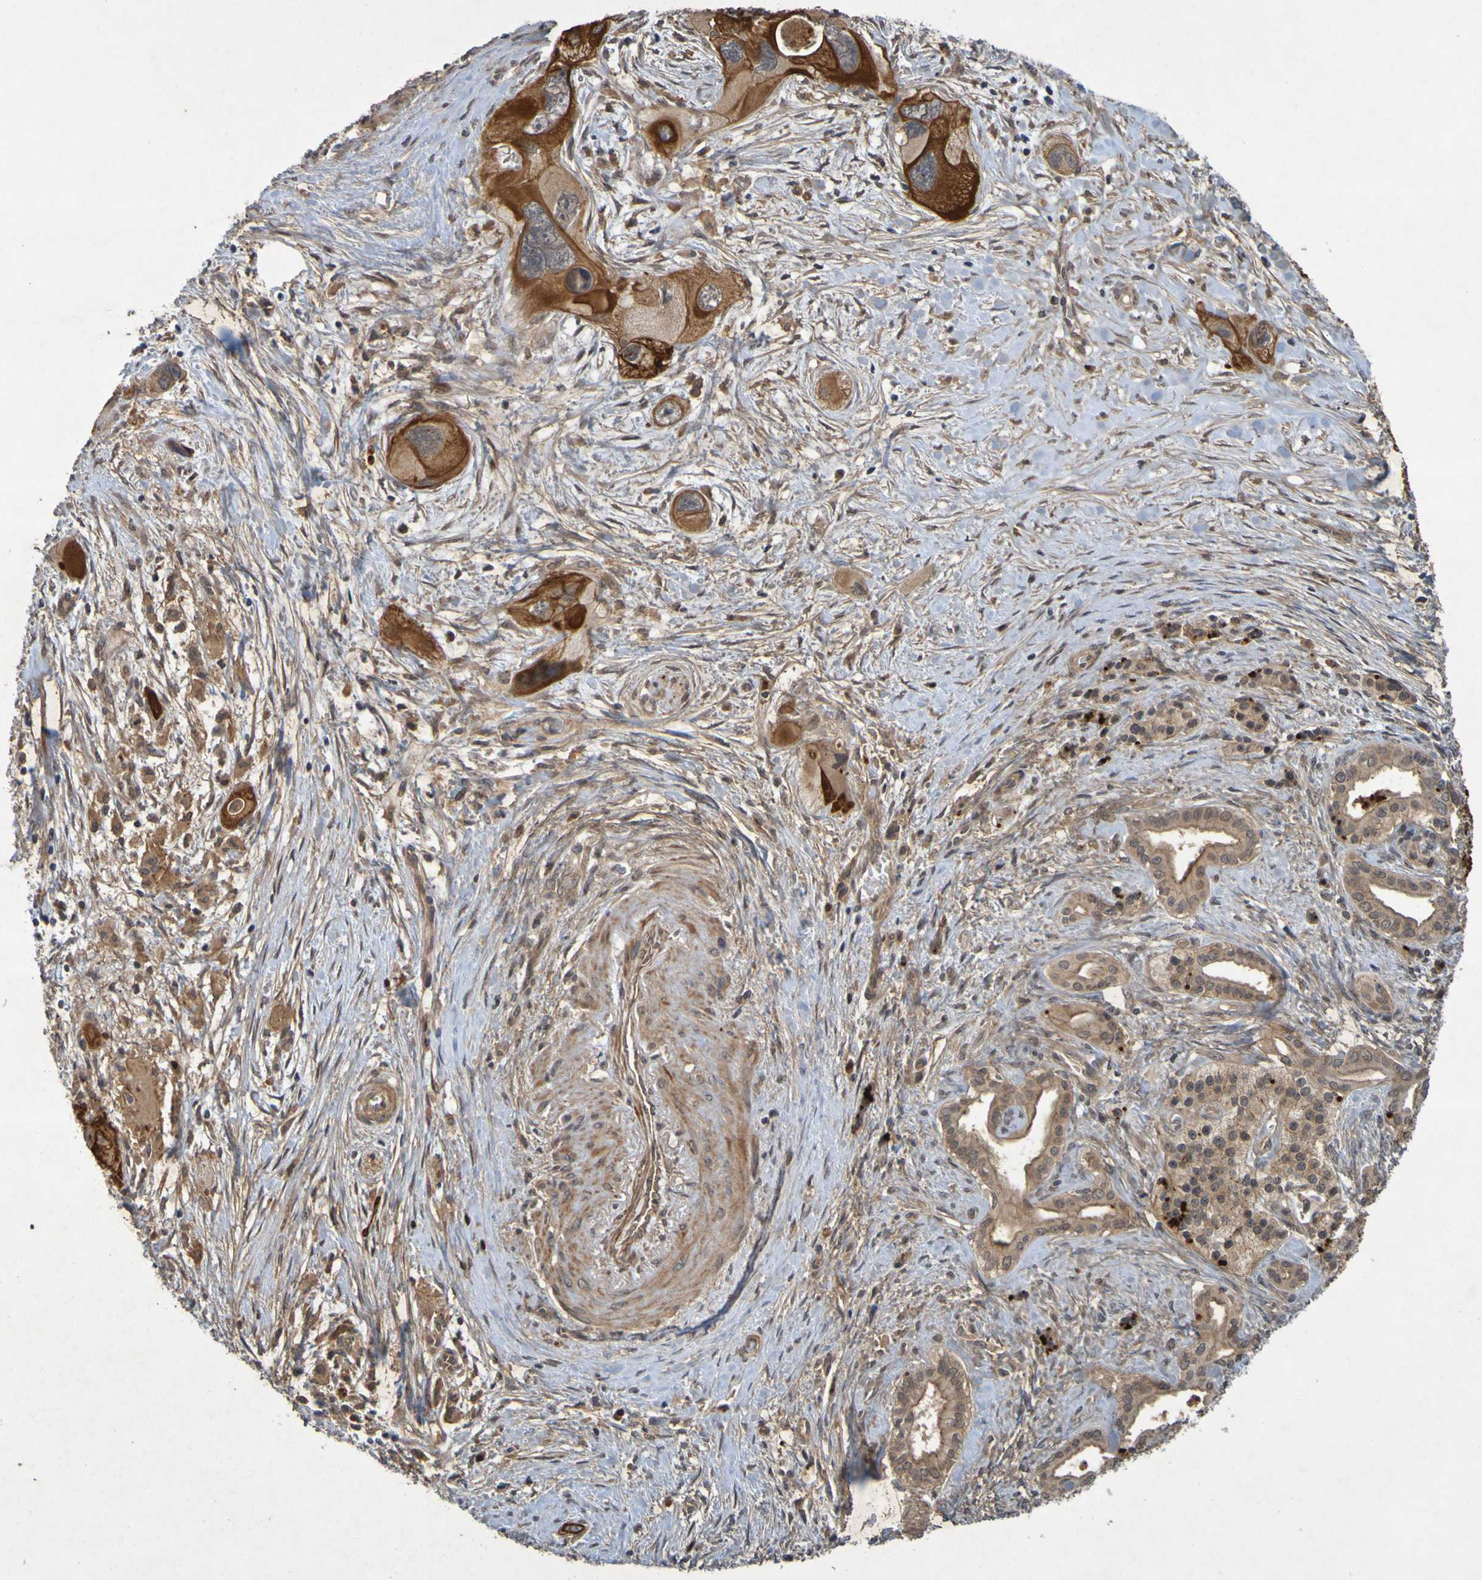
{"staining": {"intensity": "strong", "quantity": ">75%", "location": "cytoplasmic/membranous"}, "tissue": "pancreatic cancer", "cell_type": "Tumor cells", "image_type": "cancer", "snomed": [{"axis": "morphology", "description": "Adenocarcinoma, NOS"}, {"axis": "topography", "description": "Pancreas"}], "caption": "Protein staining of adenocarcinoma (pancreatic) tissue demonstrates strong cytoplasmic/membranous staining in approximately >75% of tumor cells.", "gene": "ARHGEF11", "patient": {"sex": "male", "age": 73}}